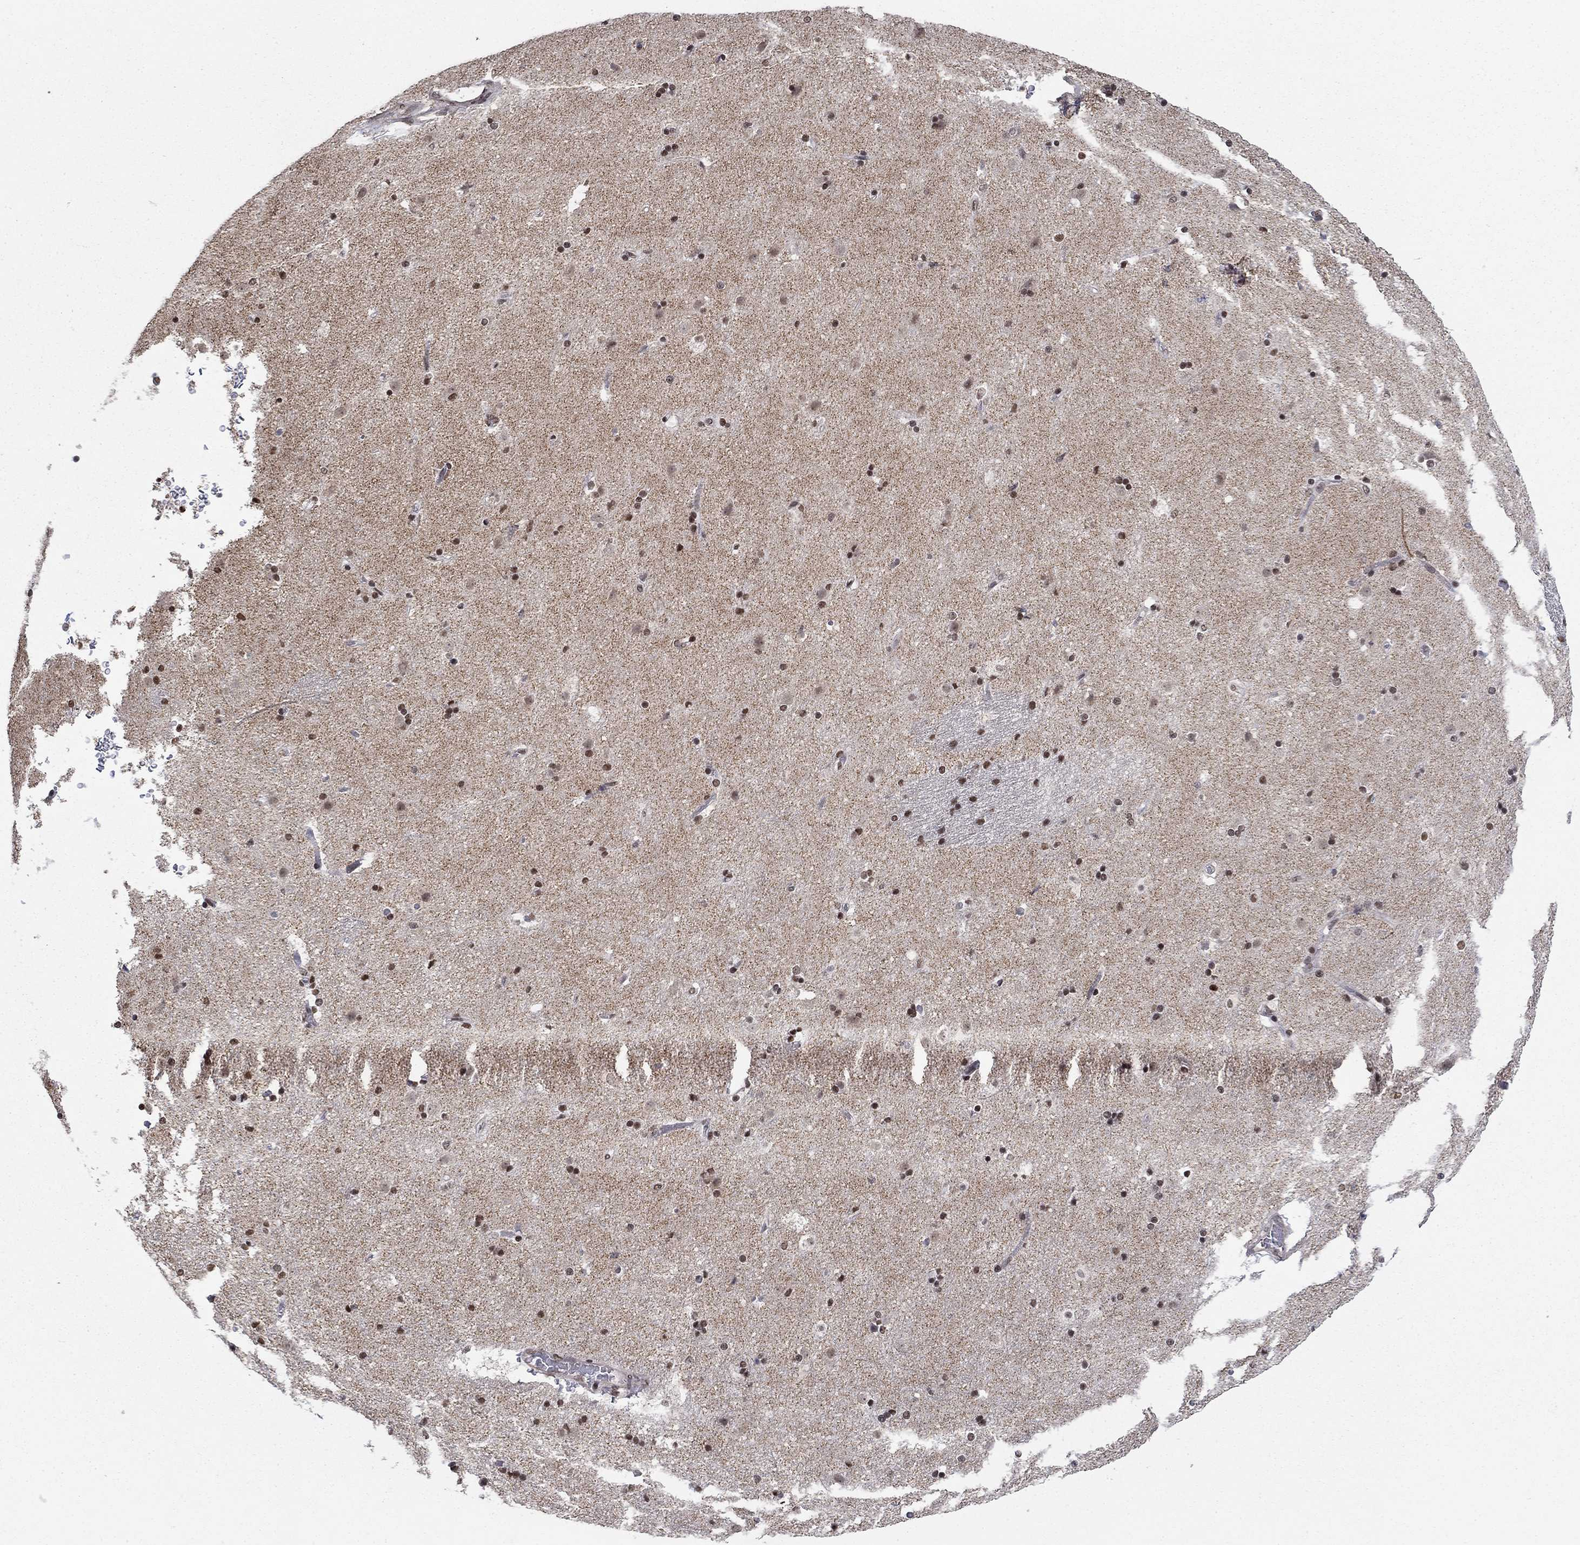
{"staining": {"intensity": "moderate", "quantity": "25%-75%", "location": "nuclear"}, "tissue": "caudate", "cell_type": "Glial cells", "image_type": "normal", "snomed": [{"axis": "morphology", "description": "Normal tissue, NOS"}, {"axis": "topography", "description": "Lateral ventricle wall"}], "caption": "Immunohistochemical staining of normal human caudate demonstrates 25%-75% levels of moderate nuclear protein staining in approximately 25%-75% of glial cells.", "gene": "GRIA3", "patient": {"sex": "female", "age": 71}}